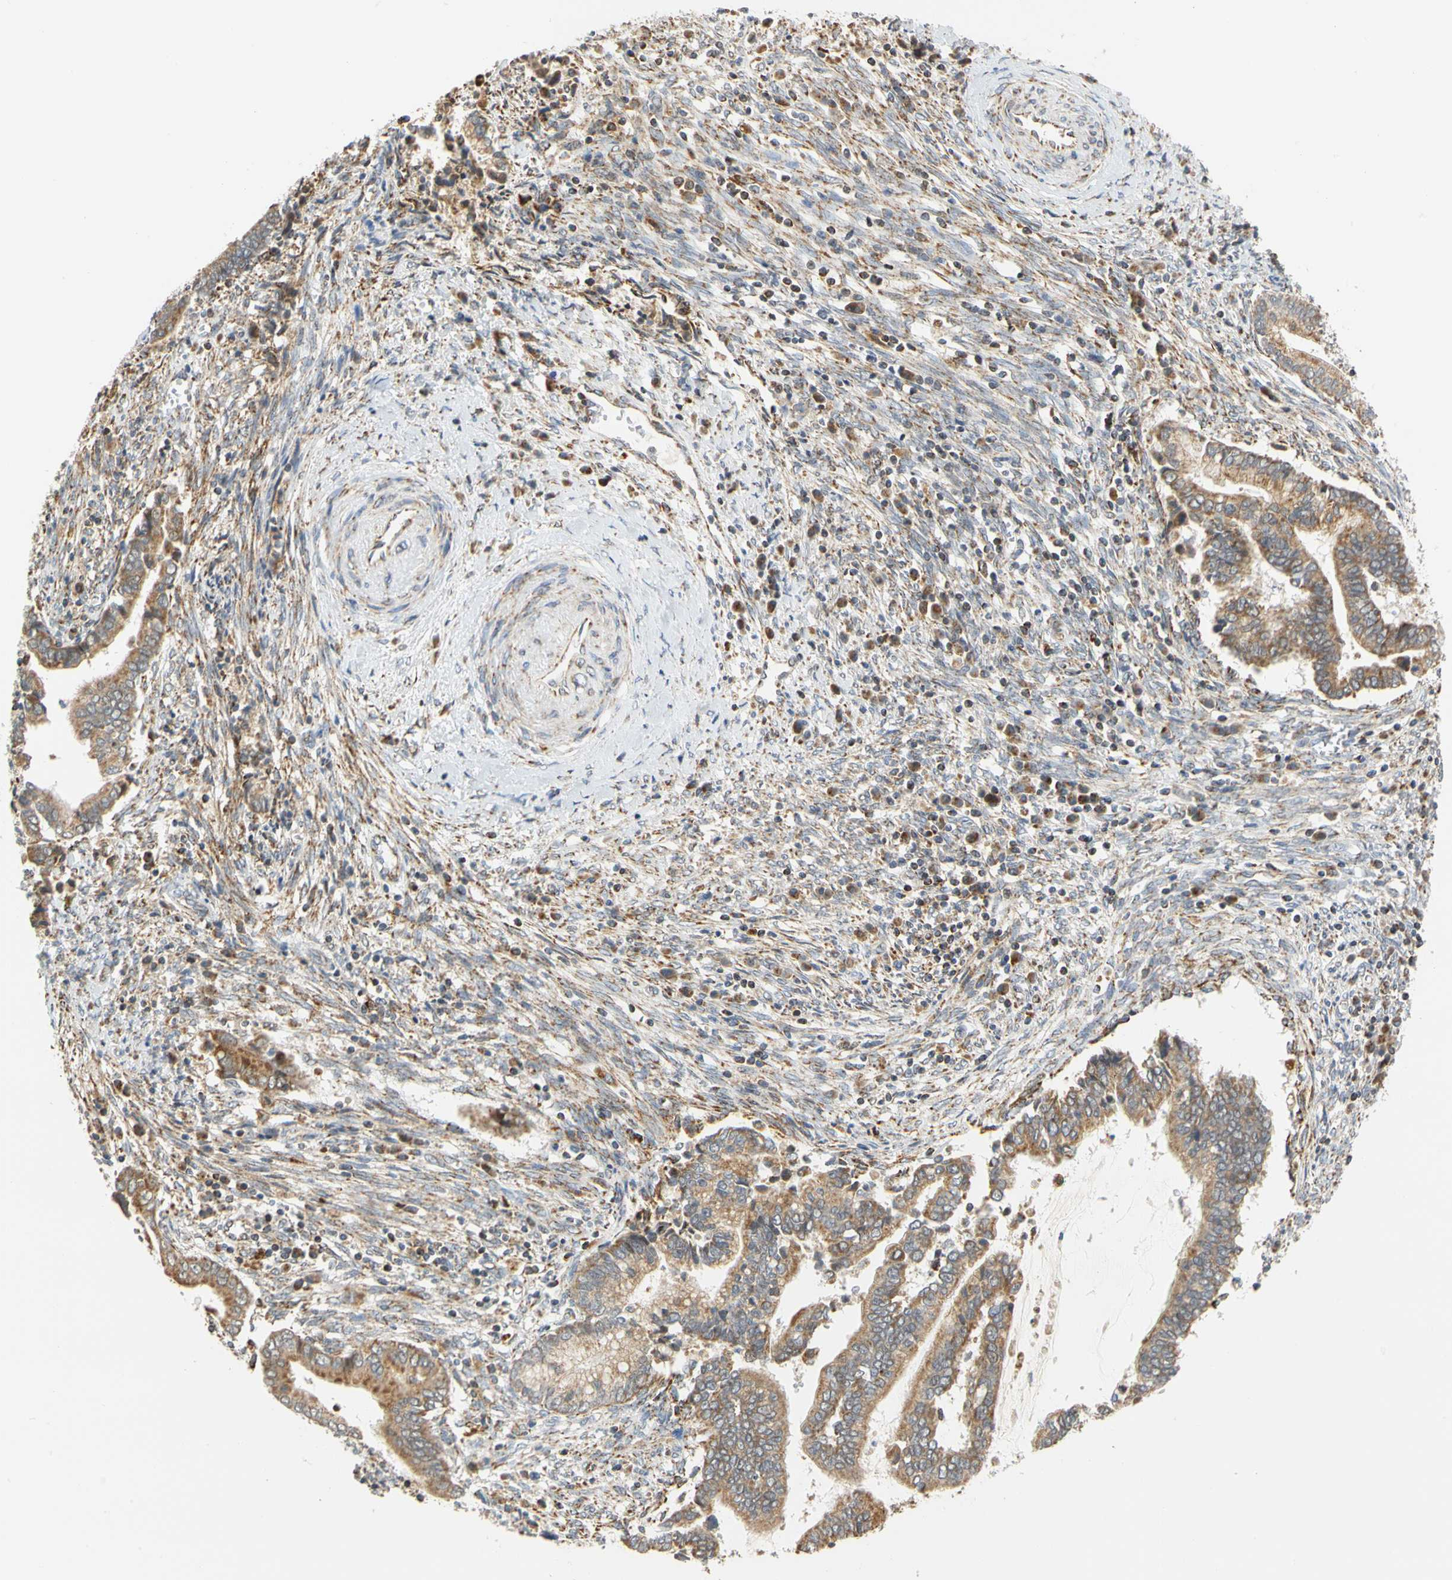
{"staining": {"intensity": "moderate", "quantity": ">75%", "location": "cytoplasmic/membranous"}, "tissue": "cervical cancer", "cell_type": "Tumor cells", "image_type": "cancer", "snomed": [{"axis": "morphology", "description": "Adenocarcinoma, NOS"}, {"axis": "topography", "description": "Cervix"}], "caption": "Cervical cancer was stained to show a protein in brown. There is medium levels of moderate cytoplasmic/membranous positivity in about >75% of tumor cells.", "gene": "SFXN3", "patient": {"sex": "female", "age": 44}}